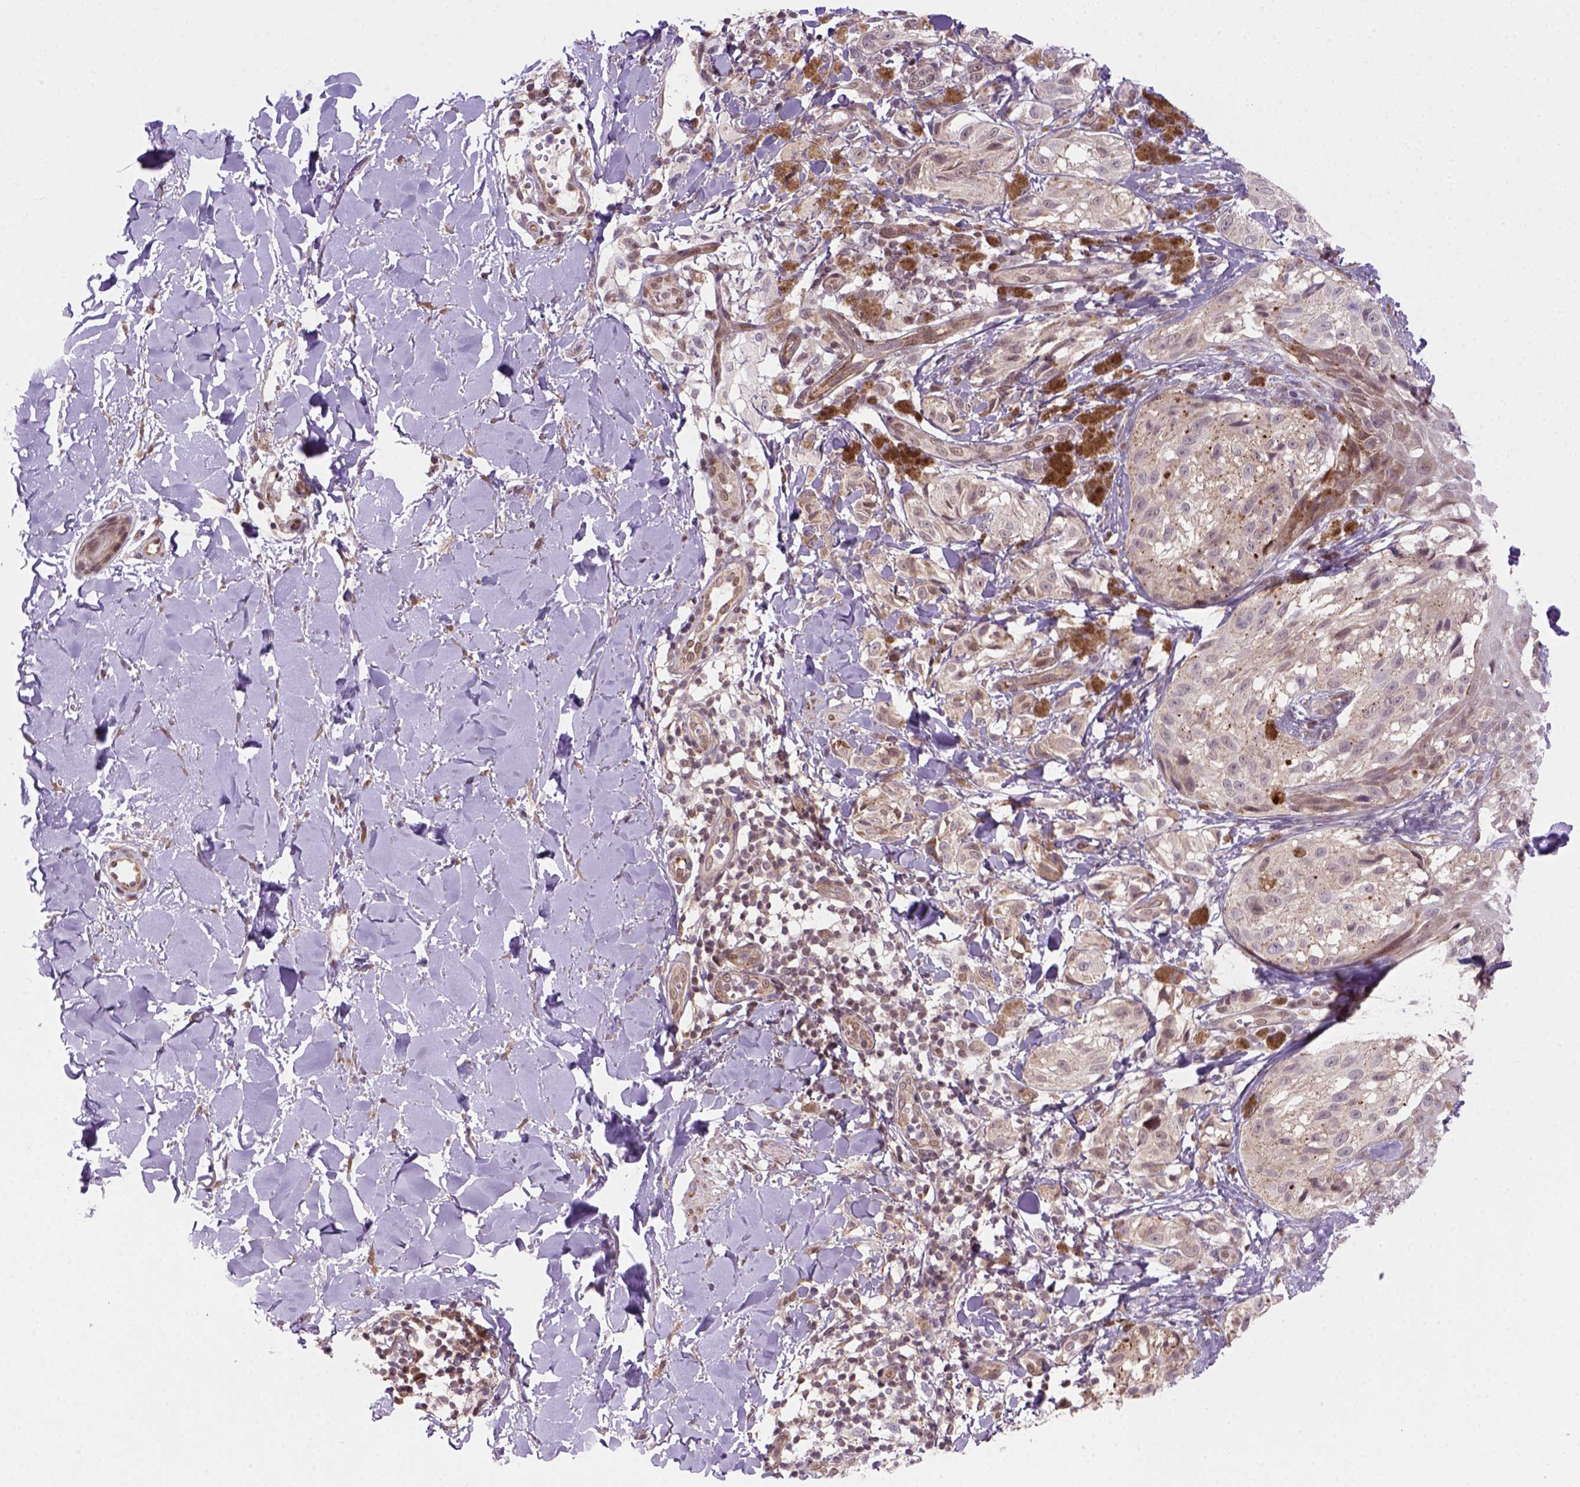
{"staining": {"intensity": "negative", "quantity": "none", "location": "none"}, "tissue": "melanoma", "cell_type": "Tumor cells", "image_type": "cancer", "snomed": [{"axis": "morphology", "description": "Malignant melanoma, NOS"}, {"axis": "topography", "description": "Skin"}], "caption": "Protein analysis of melanoma reveals no significant expression in tumor cells.", "gene": "MGMT", "patient": {"sex": "male", "age": 36}}